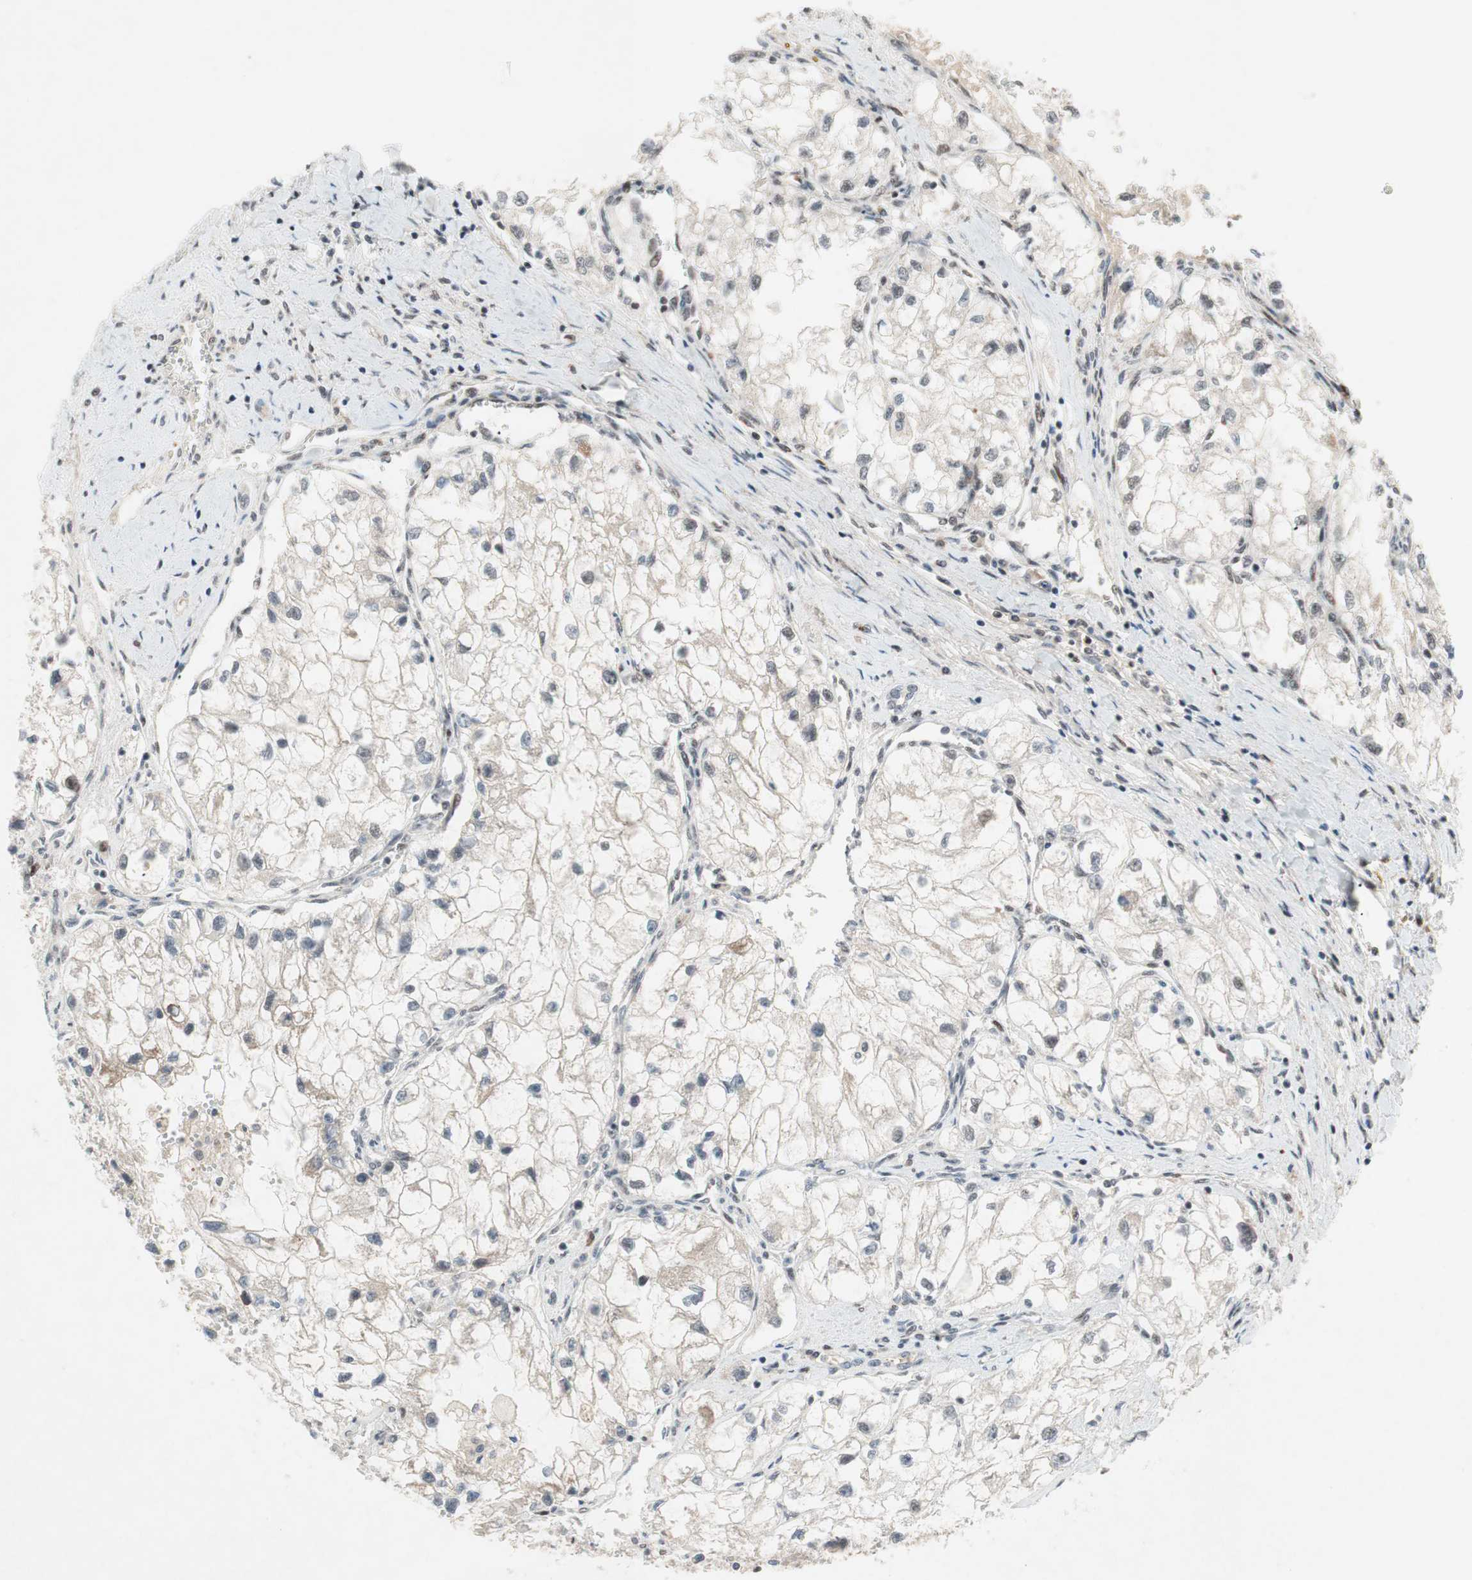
{"staining": {"intensity": "negative", "quantity": "none", "location": "none"}, "tissue": "renal cancer", "cell_type": "Tumor cells", "image_type": "cancer", "snomed": [{"axis": "morphology", "description": "Adenocarcinoma, NOS"}, {"axis": "topography", "description": "Kidney"}], "caption": "A micrograph of human renal adenocarcinoma is negative for staining in tumor cells. Nuclei are stained in blue.", "gene": "TCF12", "patient": {"sex": "female", "age": 70}}